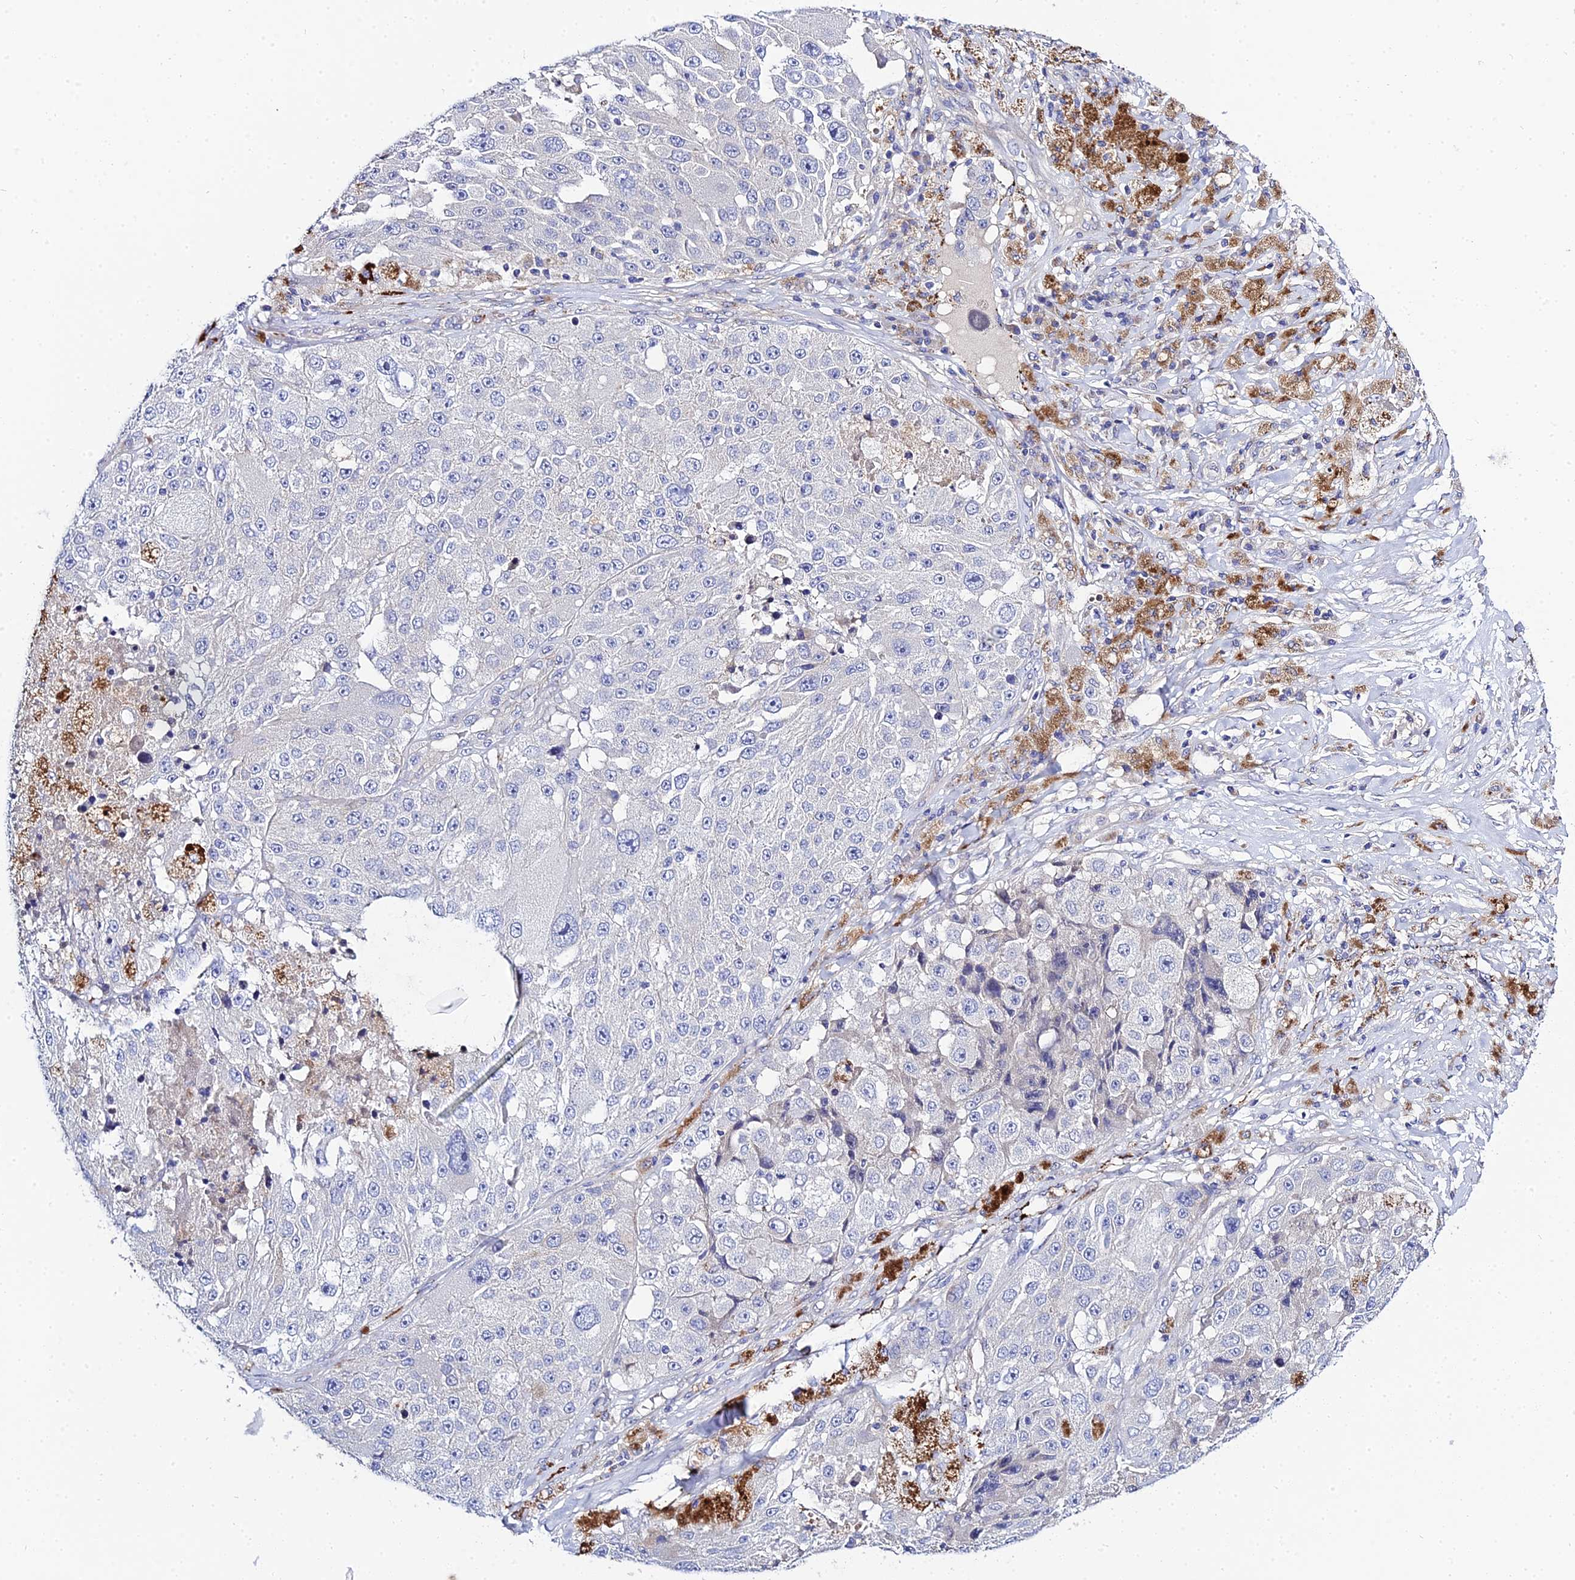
{"staining": {"intensity": "negative", "quantity": "none", "location": "none"}, "tissue": "melanoma", "cell_type": "Tumor cells", "image_type": "cancer", "snomed": [{"axis": "morphology", "description": "Malignant melanoma, Metastatic site"}, {"axis": "topography", "description": "Lymph node"}], "caption": "Tumor cells are negative for protein expression in human melanoma.", "gene": "APOBEC3H", "patient": {"sex": "male", "age": 62}}